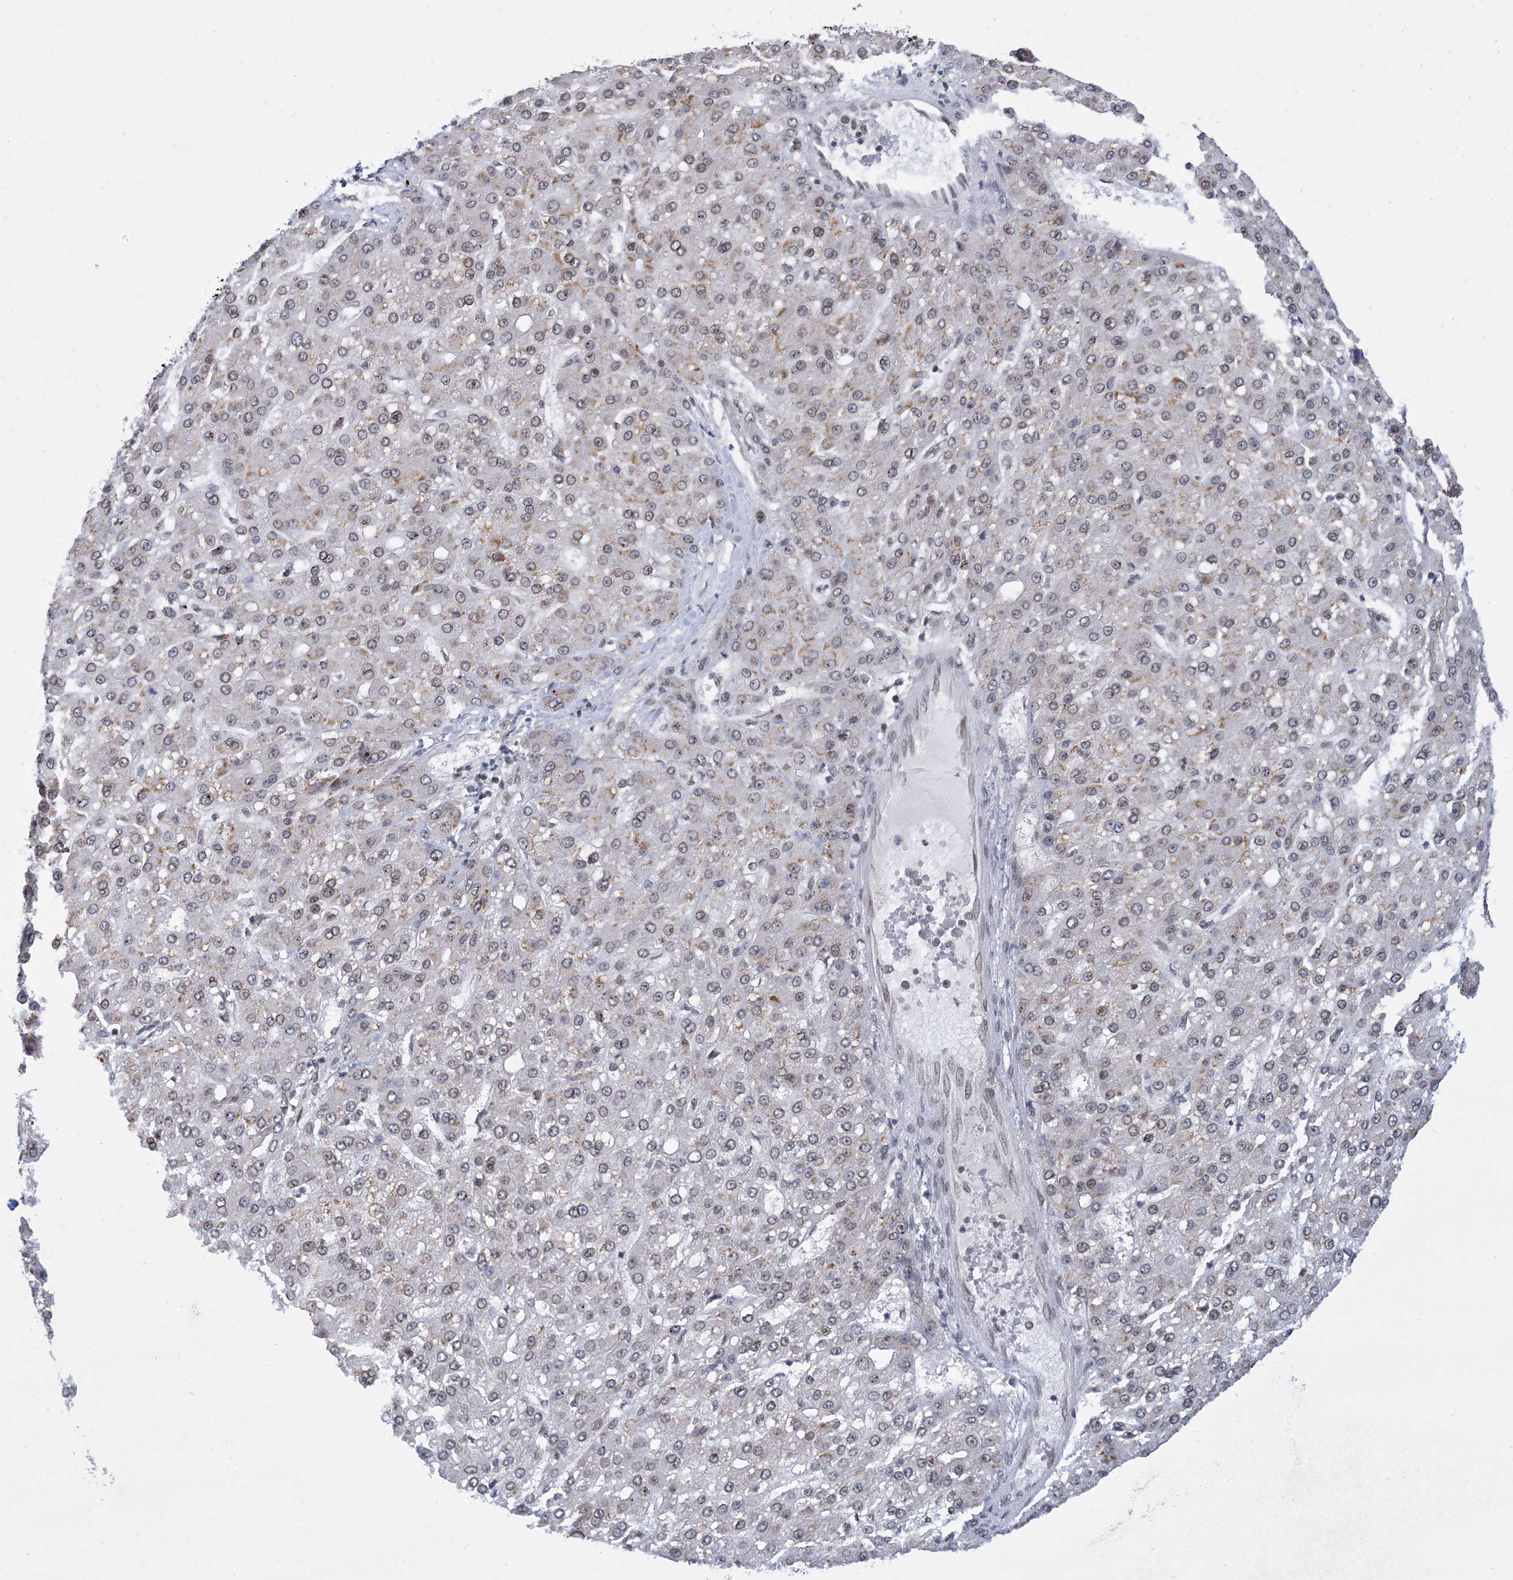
{"staining": {"intensity": "weak", "quantity": "25%-75%", "location": "nuclear"}, "tissue": "liver cancer", "cell_type": "Tumor cells", "image_type": "cancer", "snomed": [{"axis": "morphology", "description": "Carcinoma, Hepatocellular, NOS"}, {"axis": "topography", "description": "Liver"}], "caption": "This histopathology image displays immunohistochemistry staining of human hepatocellular carcinoma (liver), with low weak nuclear expression in about 25%-75% of tumor cells.", "gene": "PCYT1A", "patient": {"sex": "male", "age": 67}}